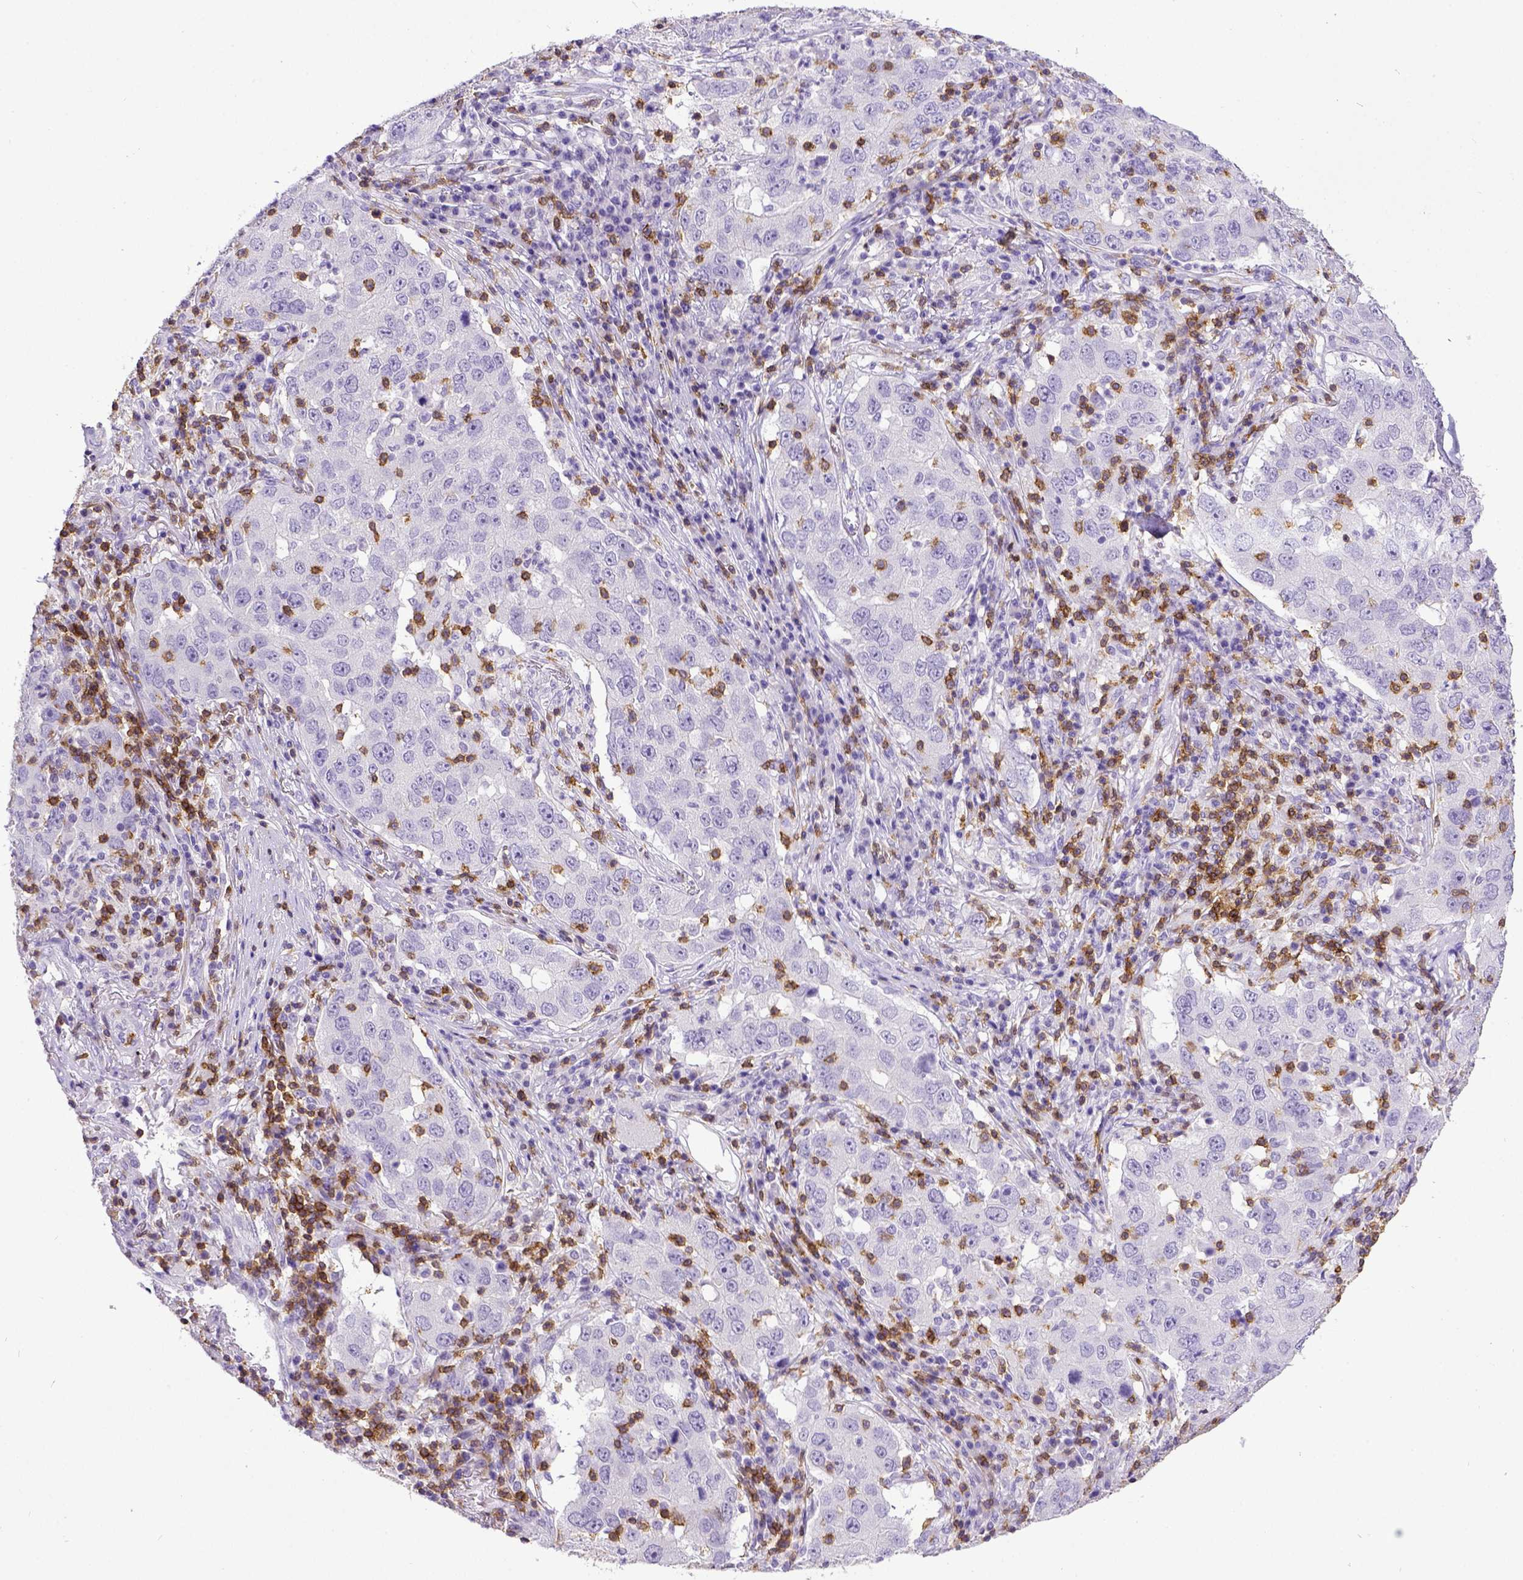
{"staining": {"intensity": "negative", "quantity": "none", "location": "none"}, "tissue": "lung cancer", "cell_type": "Tumor cells", "image_type": "cancer", "snomed": [{"axis": "morphology", "description": "Adenocarcinoma, NOS"}, {"axis": "topography", "description": "Lung"}], "caption": "Immunohistochemistry photomicrograph of neoplastic tissue: human lung adenocarcinoma stained with DAB (3,3'-diaminobenzidine) exhibits no significant protein positivity in tumor cells.", "gene": "CD3E", "patient": {"sex": "male", "age": 73}}